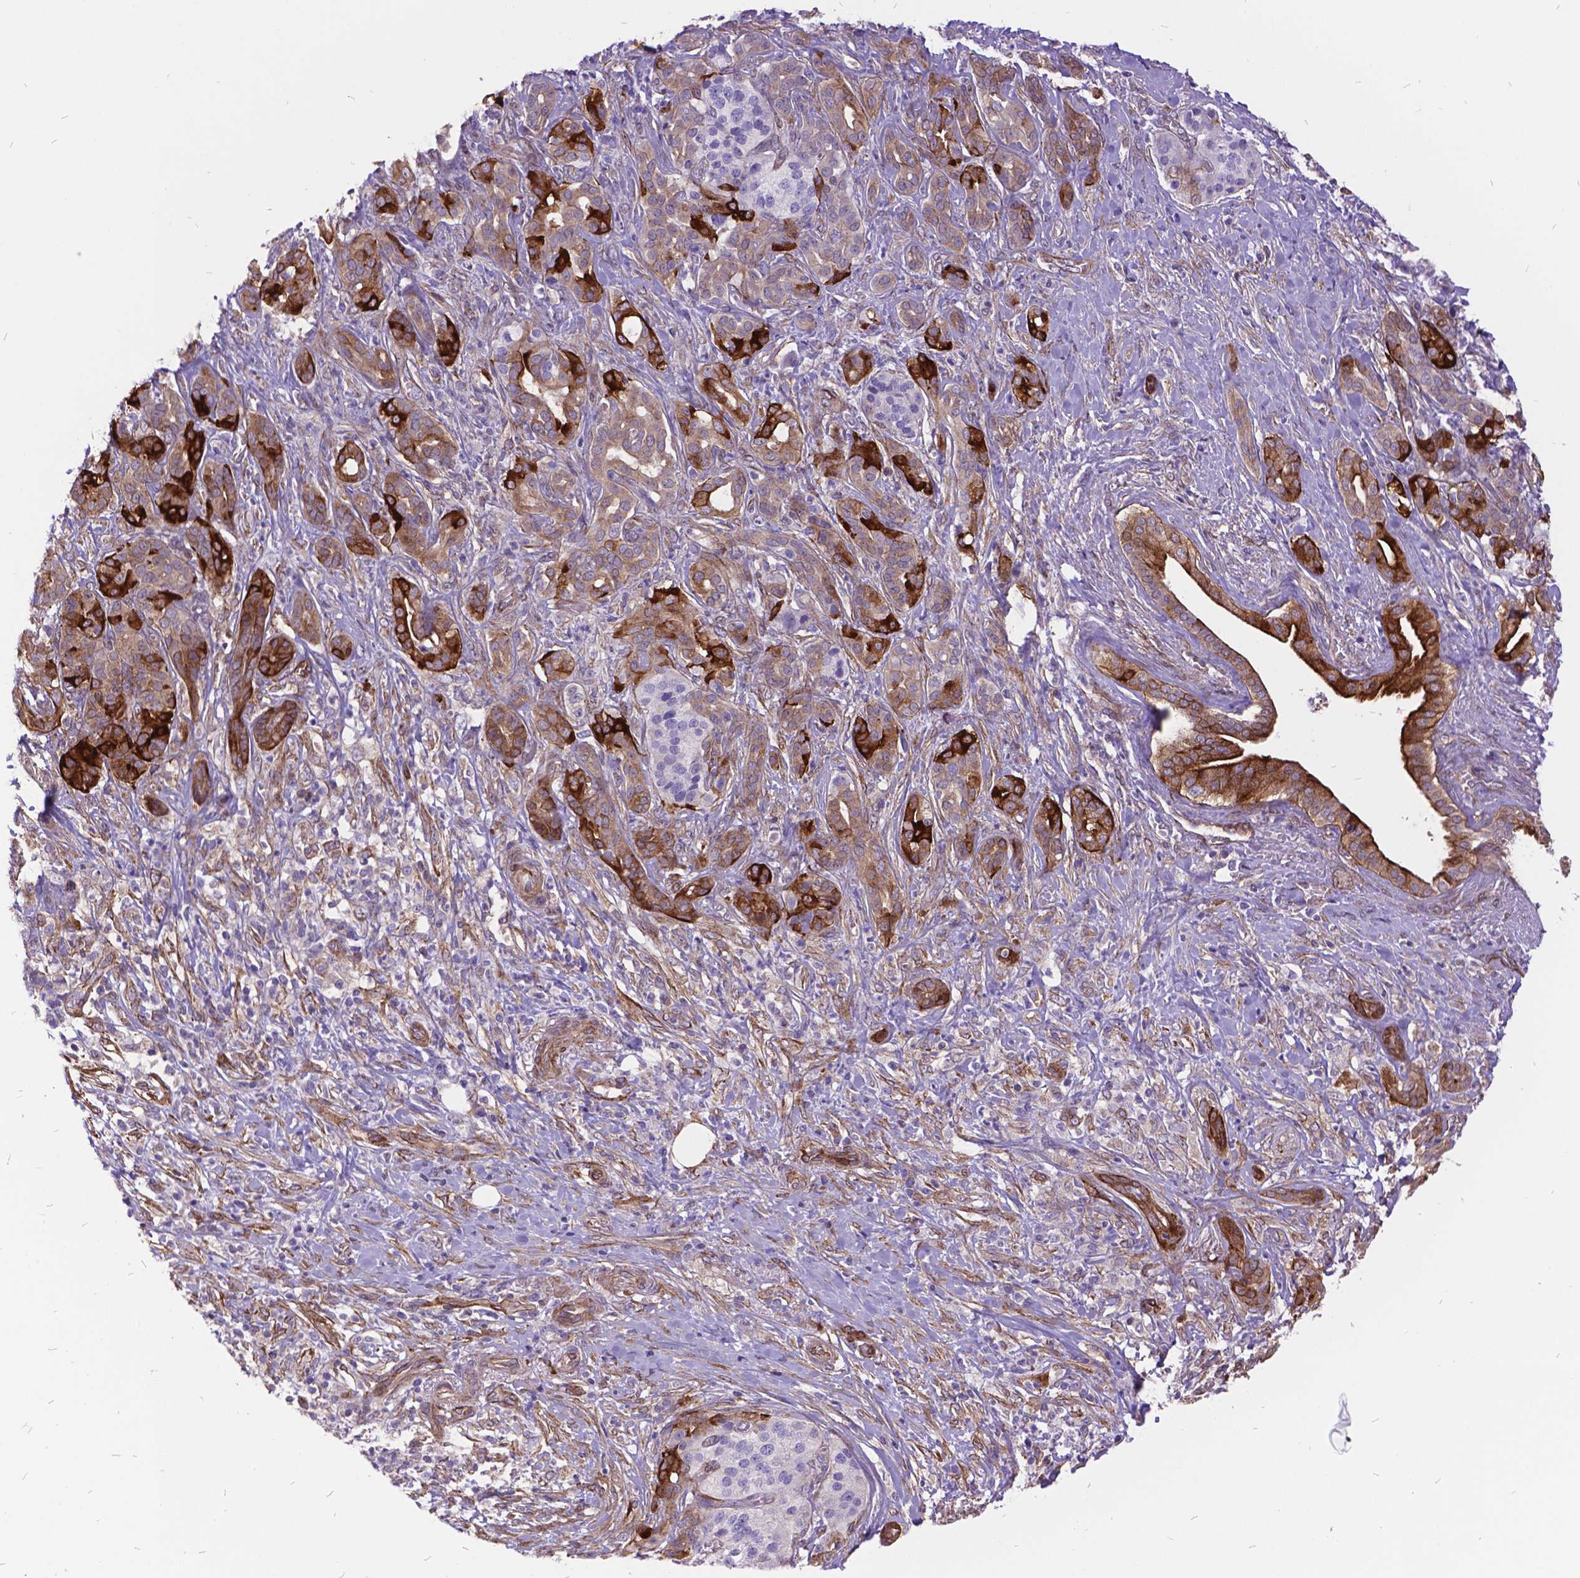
{"staining": {"intensity": "moderate", "quantity": ">75%", "location": "cytoplasmic/membranous"}, "tissue": "pancreatic cancer", "cell_type": "Tumor cells", "image_type": "cancer", "snomed": [{"axis": "morphology", "description": "Normal tissue, NOS"}, {"axis": "morphology", "description": "Inflammation, NOS"}, {"axis": "morphology", "description": "Adenocarcinoma, NOS"}, {"axis": "topography", "description": "Pancreas"}], "caption": "Pancreatic cancer stained with a brown dye demonstrates moderate cytoplasmic/membranous positive positivity in approximately >75% of tumor cells.", "gene": "GRB7", "patient": {"sex": "male", "age": 57}}